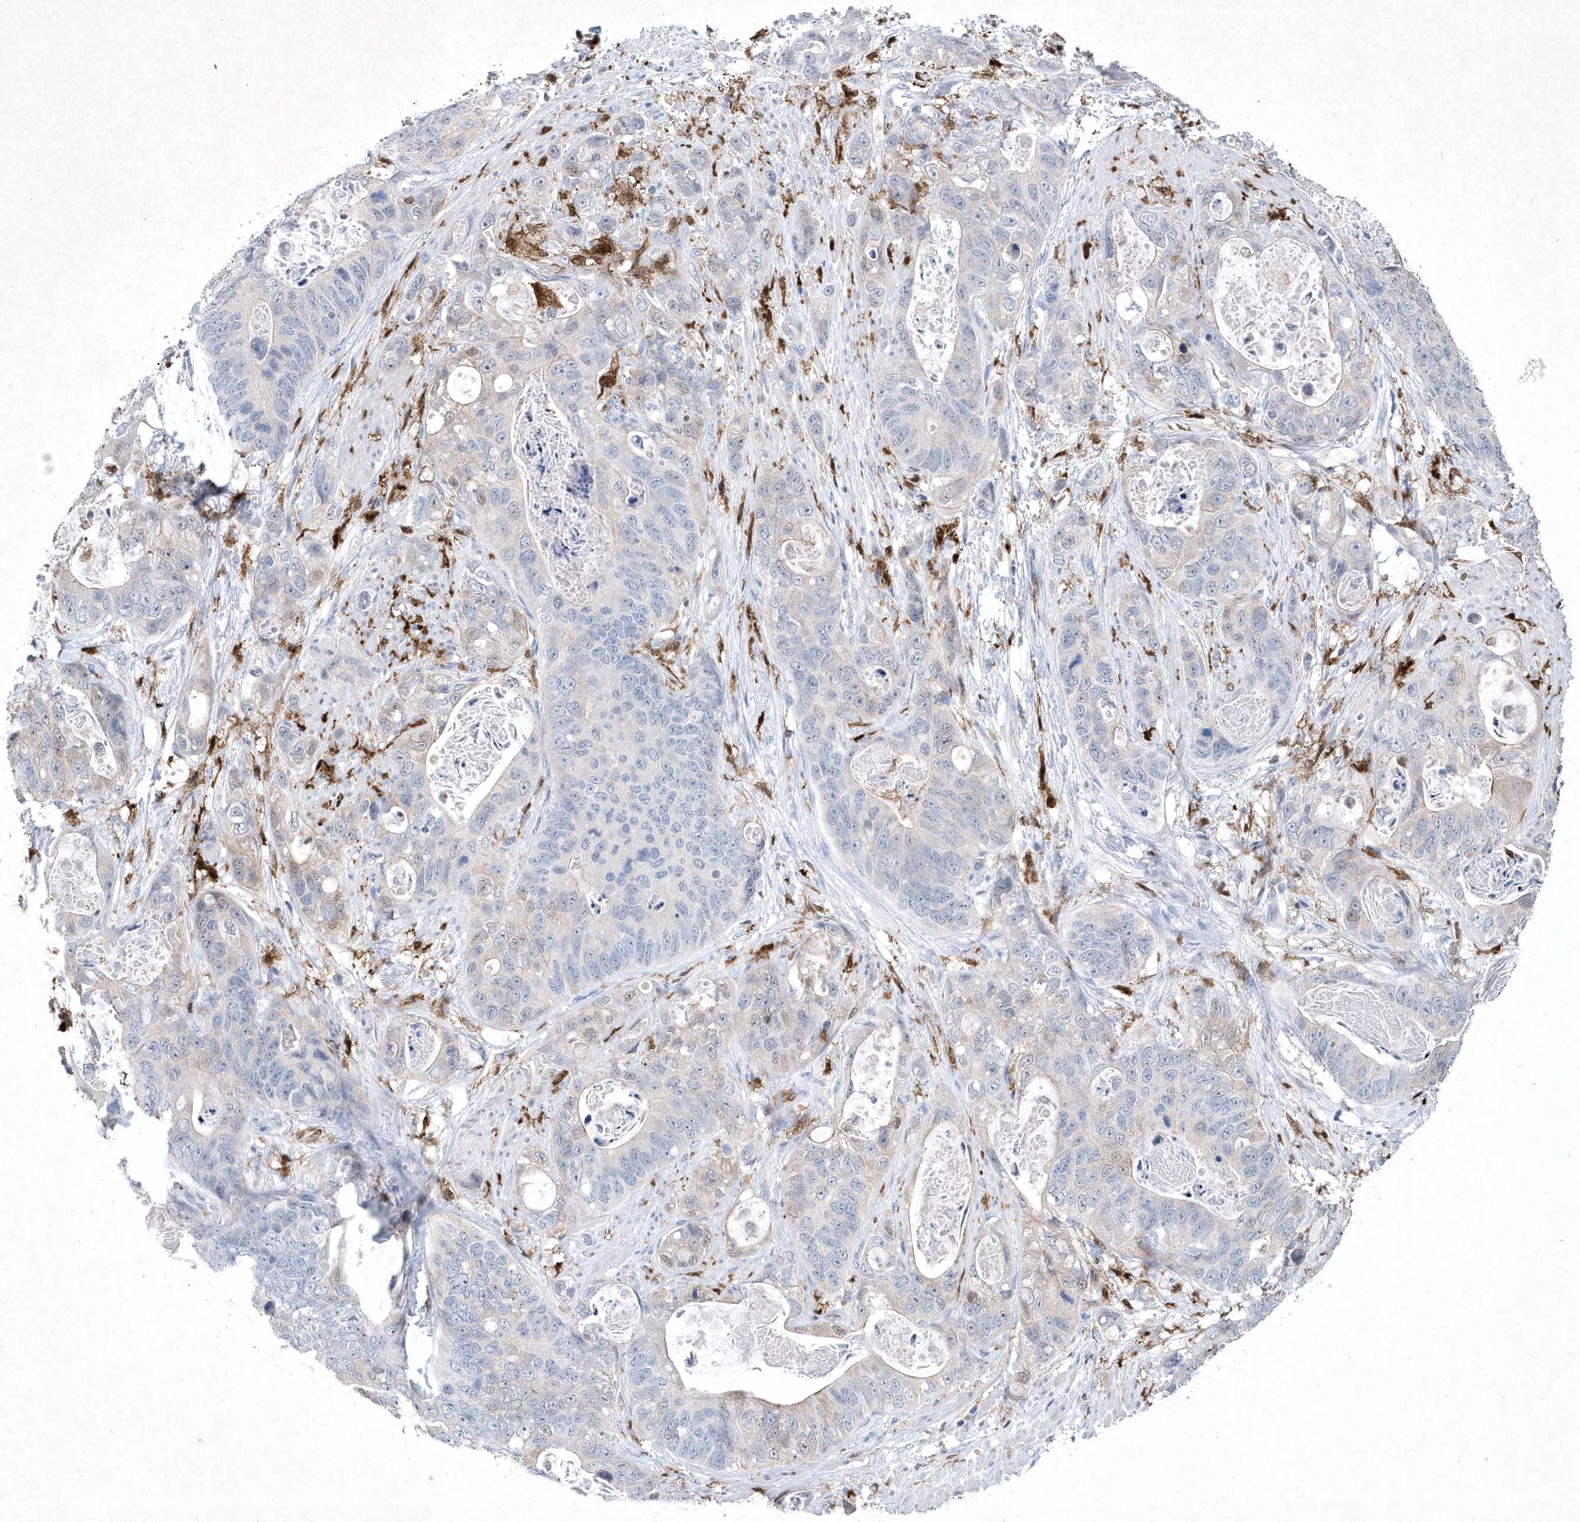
{"staining": {"intensity": "weak", "quantity": "<25%", "location": "cytoplasmic/membranous"}, "tissue": "stomach cancer", "cell_type": "Tumor cells", "image_type": "cancer", "snomed": [{"axis": "morphology", "description": "Adenocarcinoma, NOS"}, {"axis": "topography", "description": "Stomach"}], "caption": "This is an IHC image of human stomach adenocarcinoma. There is no staining in tumor cells.", "gene": "BHLHA15", "patient": {"sex": "female", "age": 89}}